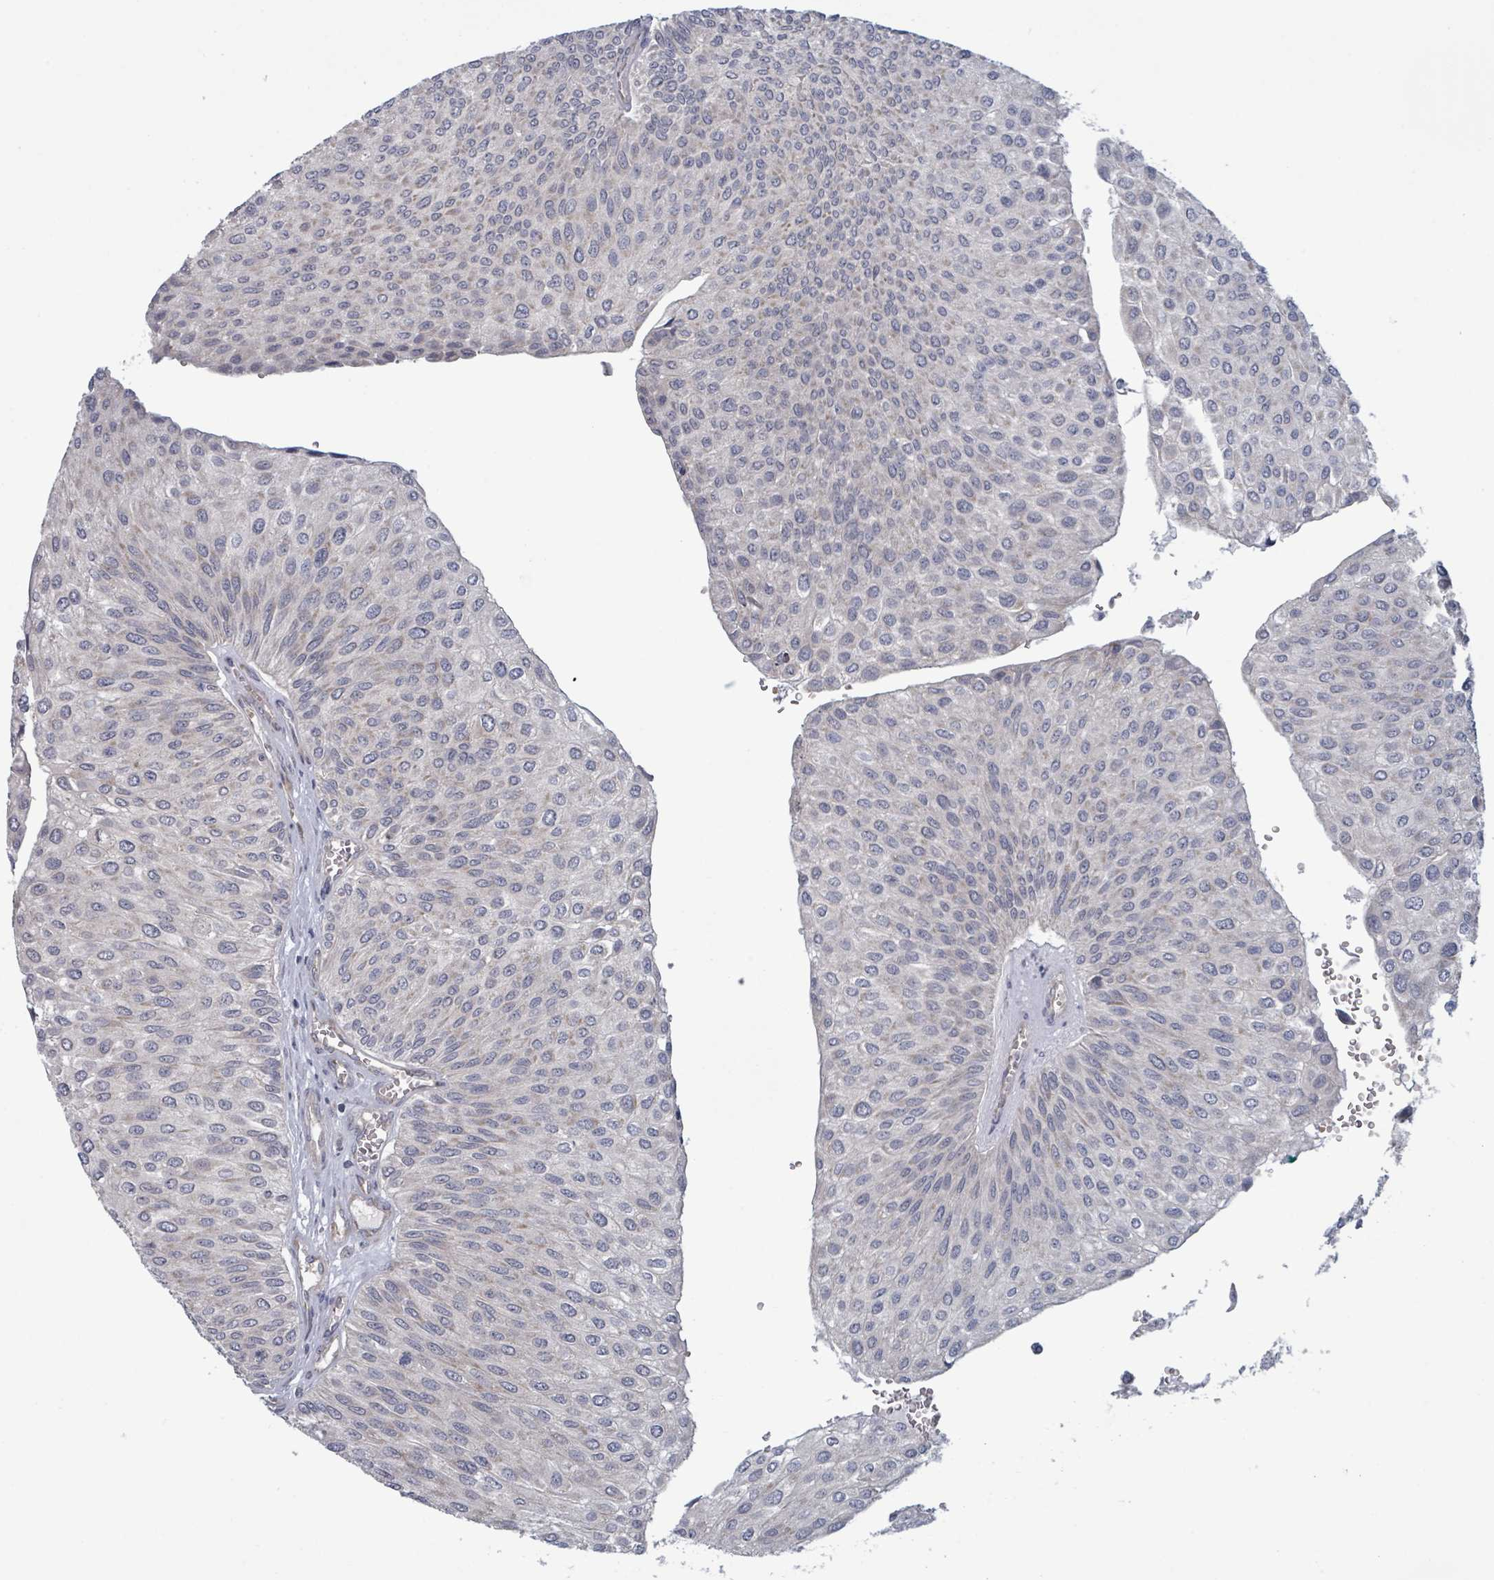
{"staining": {"intensity": "negative", "quantity": "none", "location": "none"}, "tissue": "urothelial cancer", "cell_type": "Tumor cells", "image_type": "cancer", "snomed": [{"axis": "morphology", "description": "Urothelial carcinoma, NOS"}, {"axis": "topography", "description": "Urinary bladder"}], "caption": "High magnification brightfield microscopy of transitional cell carcinoma stained with DAB (brown) and counterstained with hematoxylin (blue): tumor cells show no significant staining.", "gene": "FKBP1A", "patient": {"sex": "male", "age": 67}}